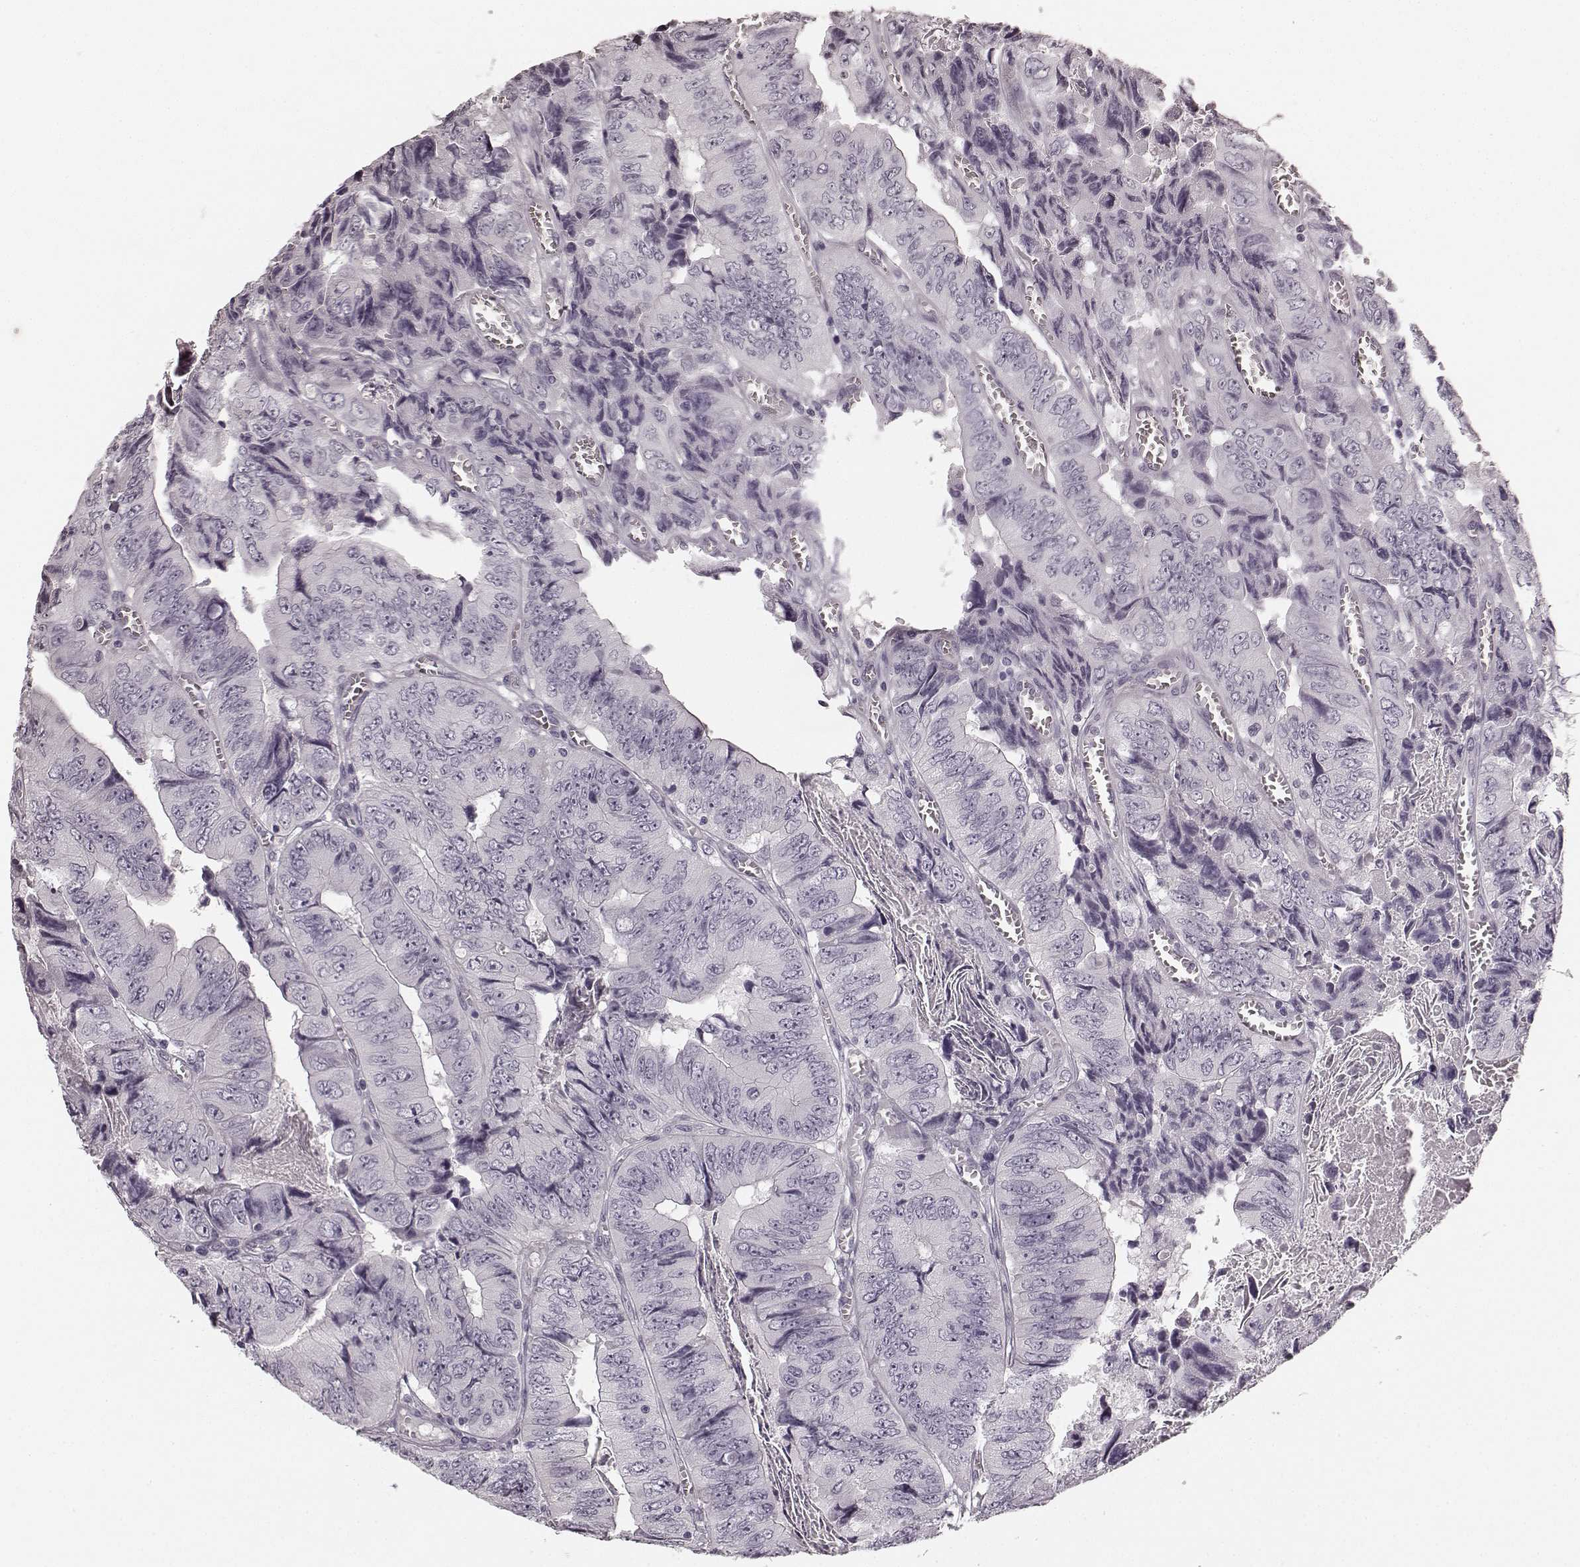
{"staining": {"intensity": "negative", "quantity": "none", "location": "none"}, "tissue": "colorectal cancer", "cell_type": "Tumor cells", "image_type": "cancer", "snomed": [{"axis": "morphology", "description": "Adenocarcinoma, NOS"}, {"axis": "topography", "description": "Colon"}], "caption": "The image demonstrates no significant expression in tumor cells of colorectal adenocarcinoma. (DAB immunohistochemistry with hematoxylin counter stain).", "gene": "TMPRSS15", "patient": {"sex": "female", "age": 84}}